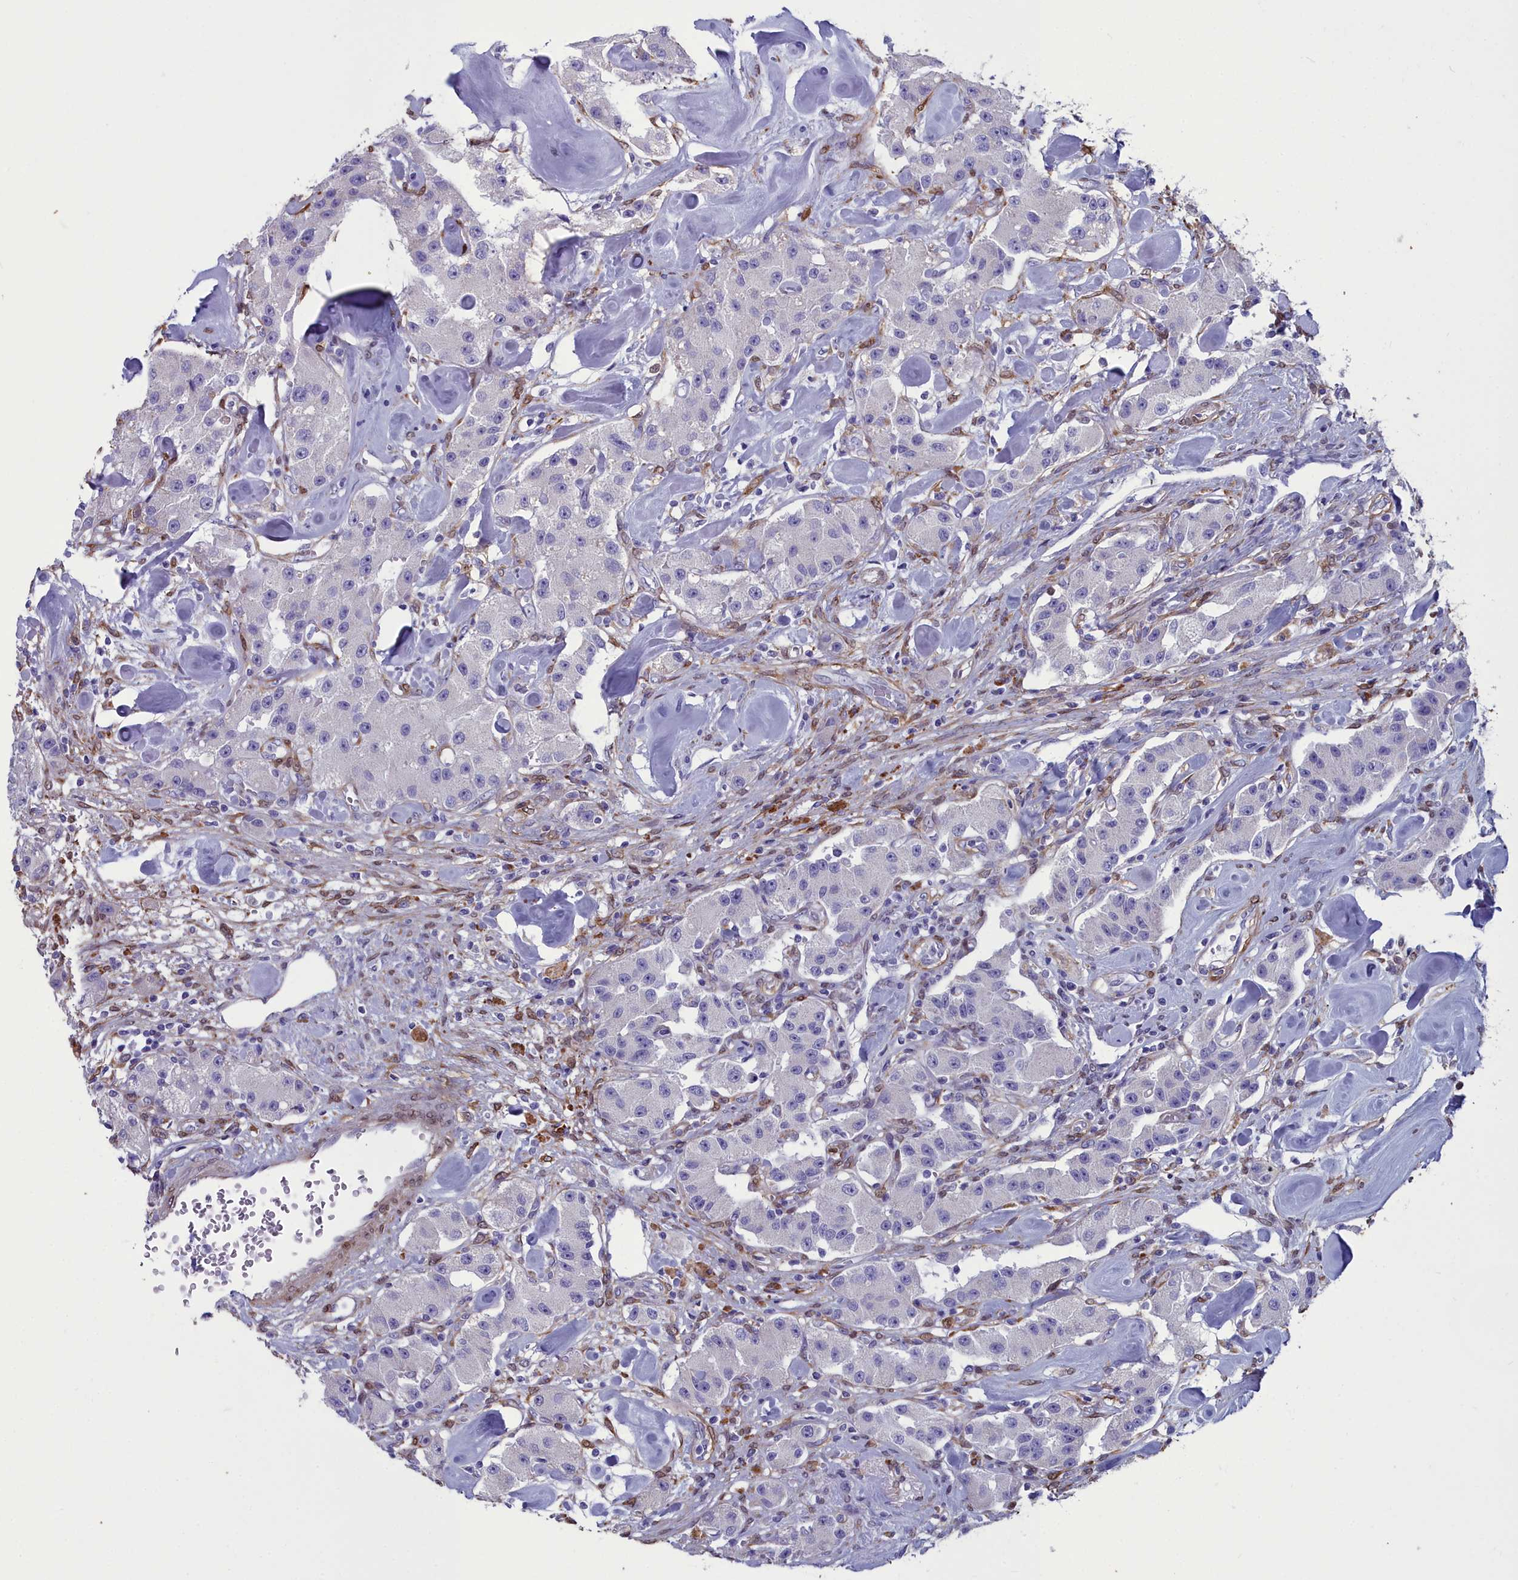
{"staining": {"intensity": "negative", "quantity": "none", "location": "none"}, "tissue": "carcinoid", "cell_type": "Tumor cells", "image_type": "cancer", "snomed": [{"axis": "morphology", "description": "Carcinoid, malignant, NOS"}, {"axis": "topography", "description": "Pancreas"}], "caption": "High magnification brightfield microscopy of carcinoid stained with DAB (brown) and counterstained with hematoxylin (blue): tumor cells show no significant expression.", "gene": "PPP1R14A", "patient": {"sex": "male", "age": 41}}